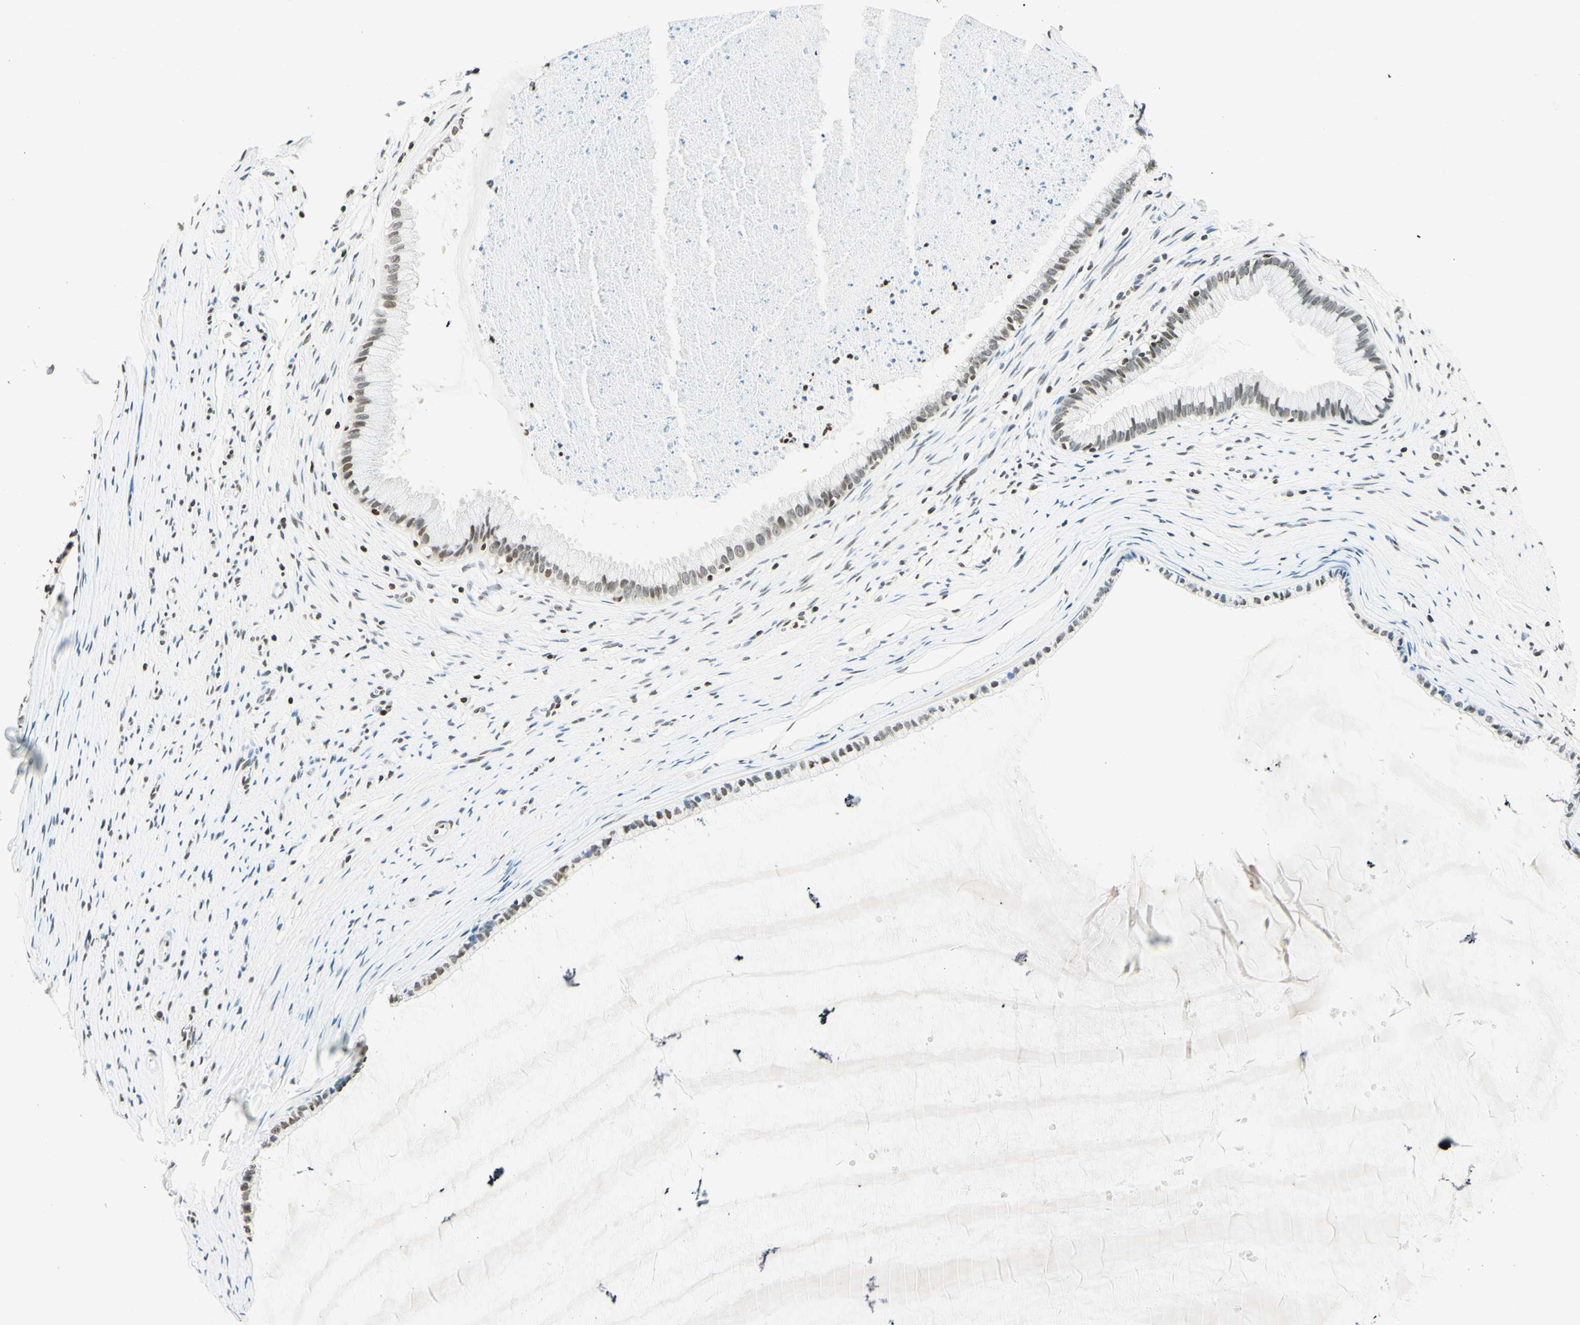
{"staining": {"intensity": "moderate", "quantity": "25%-75%", "location": "nuclear"}, "tissue": "cervix", "cell_type": "Glandular cells", "image_type": "normal", "snomed": [{"axis": "morphology", "description": "Normal tissue, NOS"}, {"axis": "topography", "description": "Cervix"}], "caption": "Immunohistochemistry staining of benign cervix, which reveals medium levels of moderate nuclear expression in approximately 25%-75% of glandular cells indicating moderate nuclear protein expression. The staining was performed using DAB (brown) for protein detection and nuclei were counterstained in hematoxylin (blue).", "gene": "MSH2", "patient": {"sex": "female", "age": 39}}